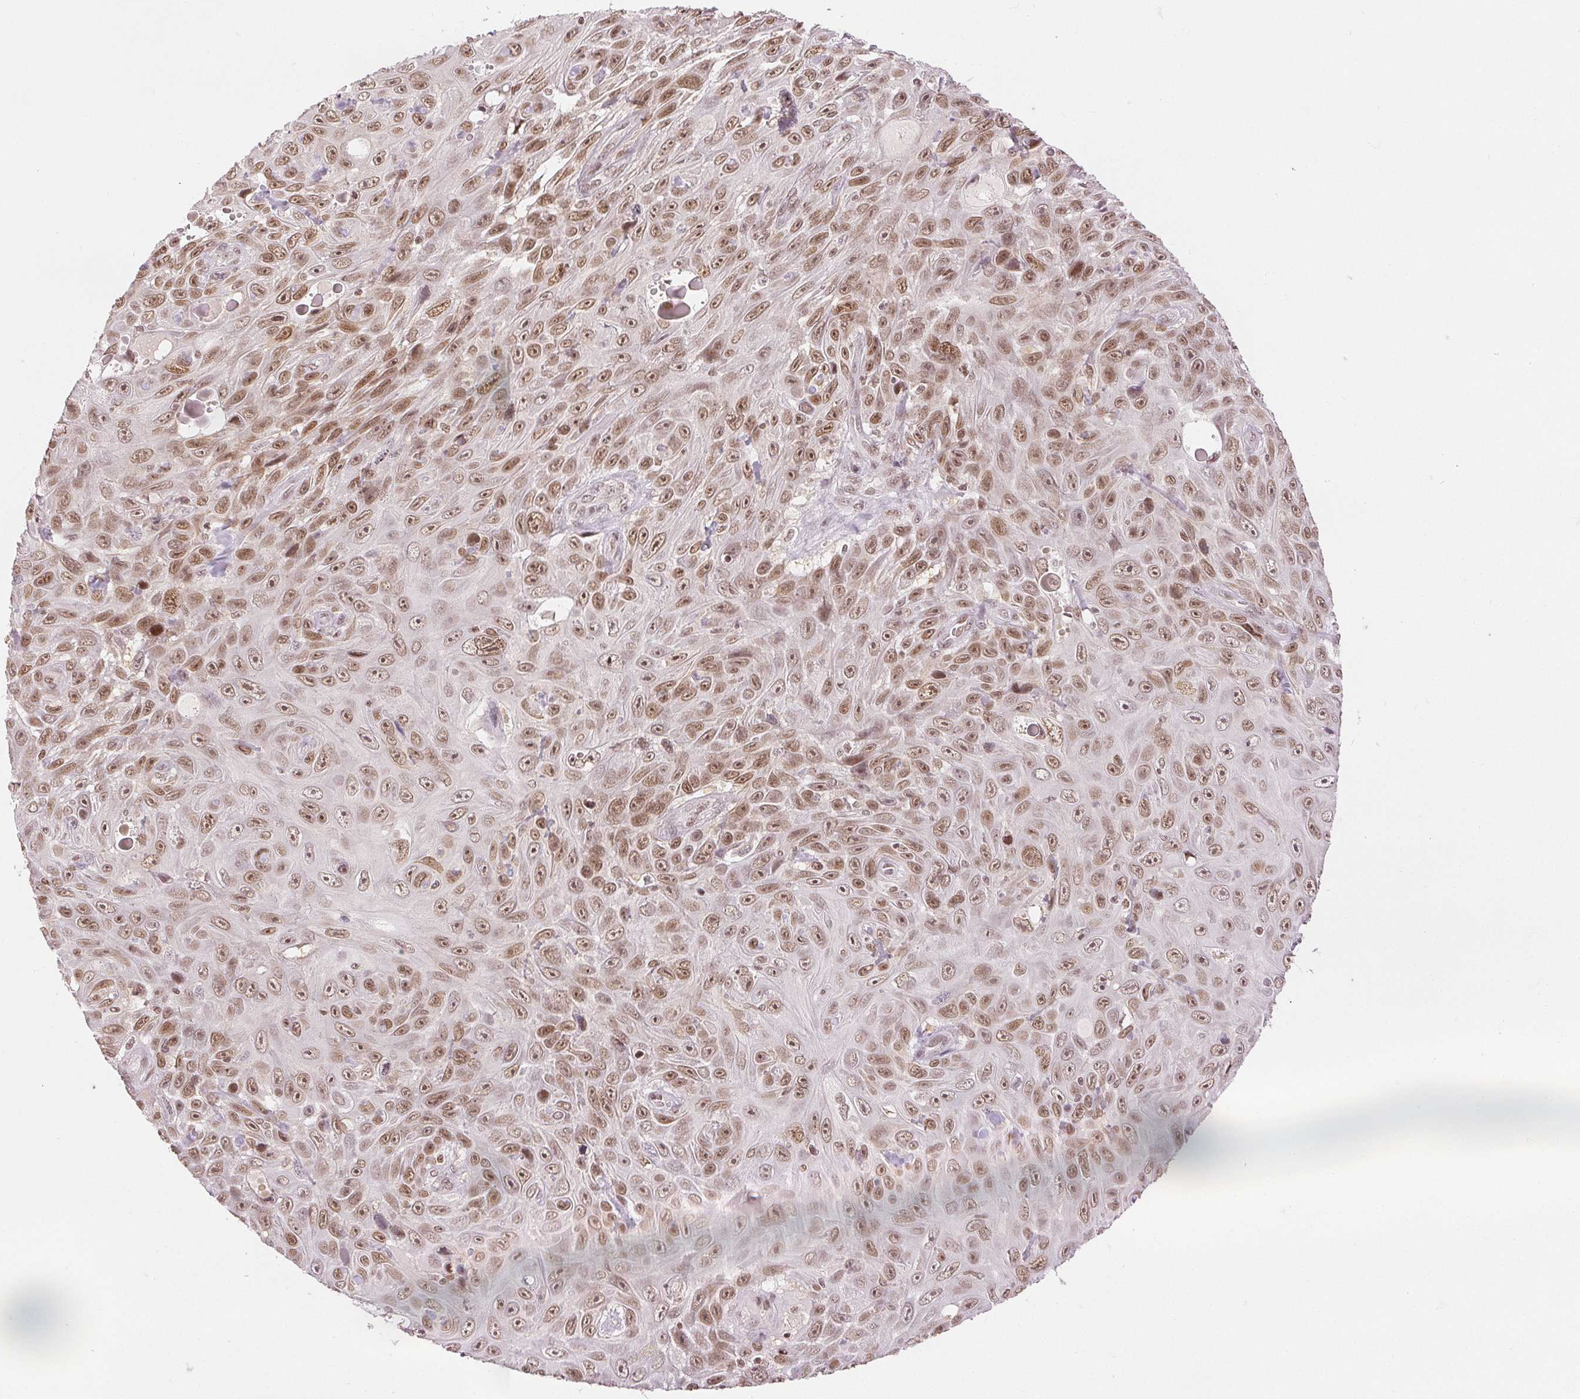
{"staining": {"intensity": "moderate", "quantity": ">75%", "location": "nuclear"}, "tissue": "skin cancer", "cell_type": "Tumor cells", "image_type": "cancer", "snomed": [{"axis": "morphology", "description": "Squamous cell carcinoma, NOS"}, {"axis": "topography", "description": "Skin"}], "caption": "The histopathology image reveals a brown stain indicating the presence of a protein in the nuclear of tumor cells in skin cancer (squamous cell carcinoma).", "gene": "DEK", "patient": {"sex": "male", "age": 82}}